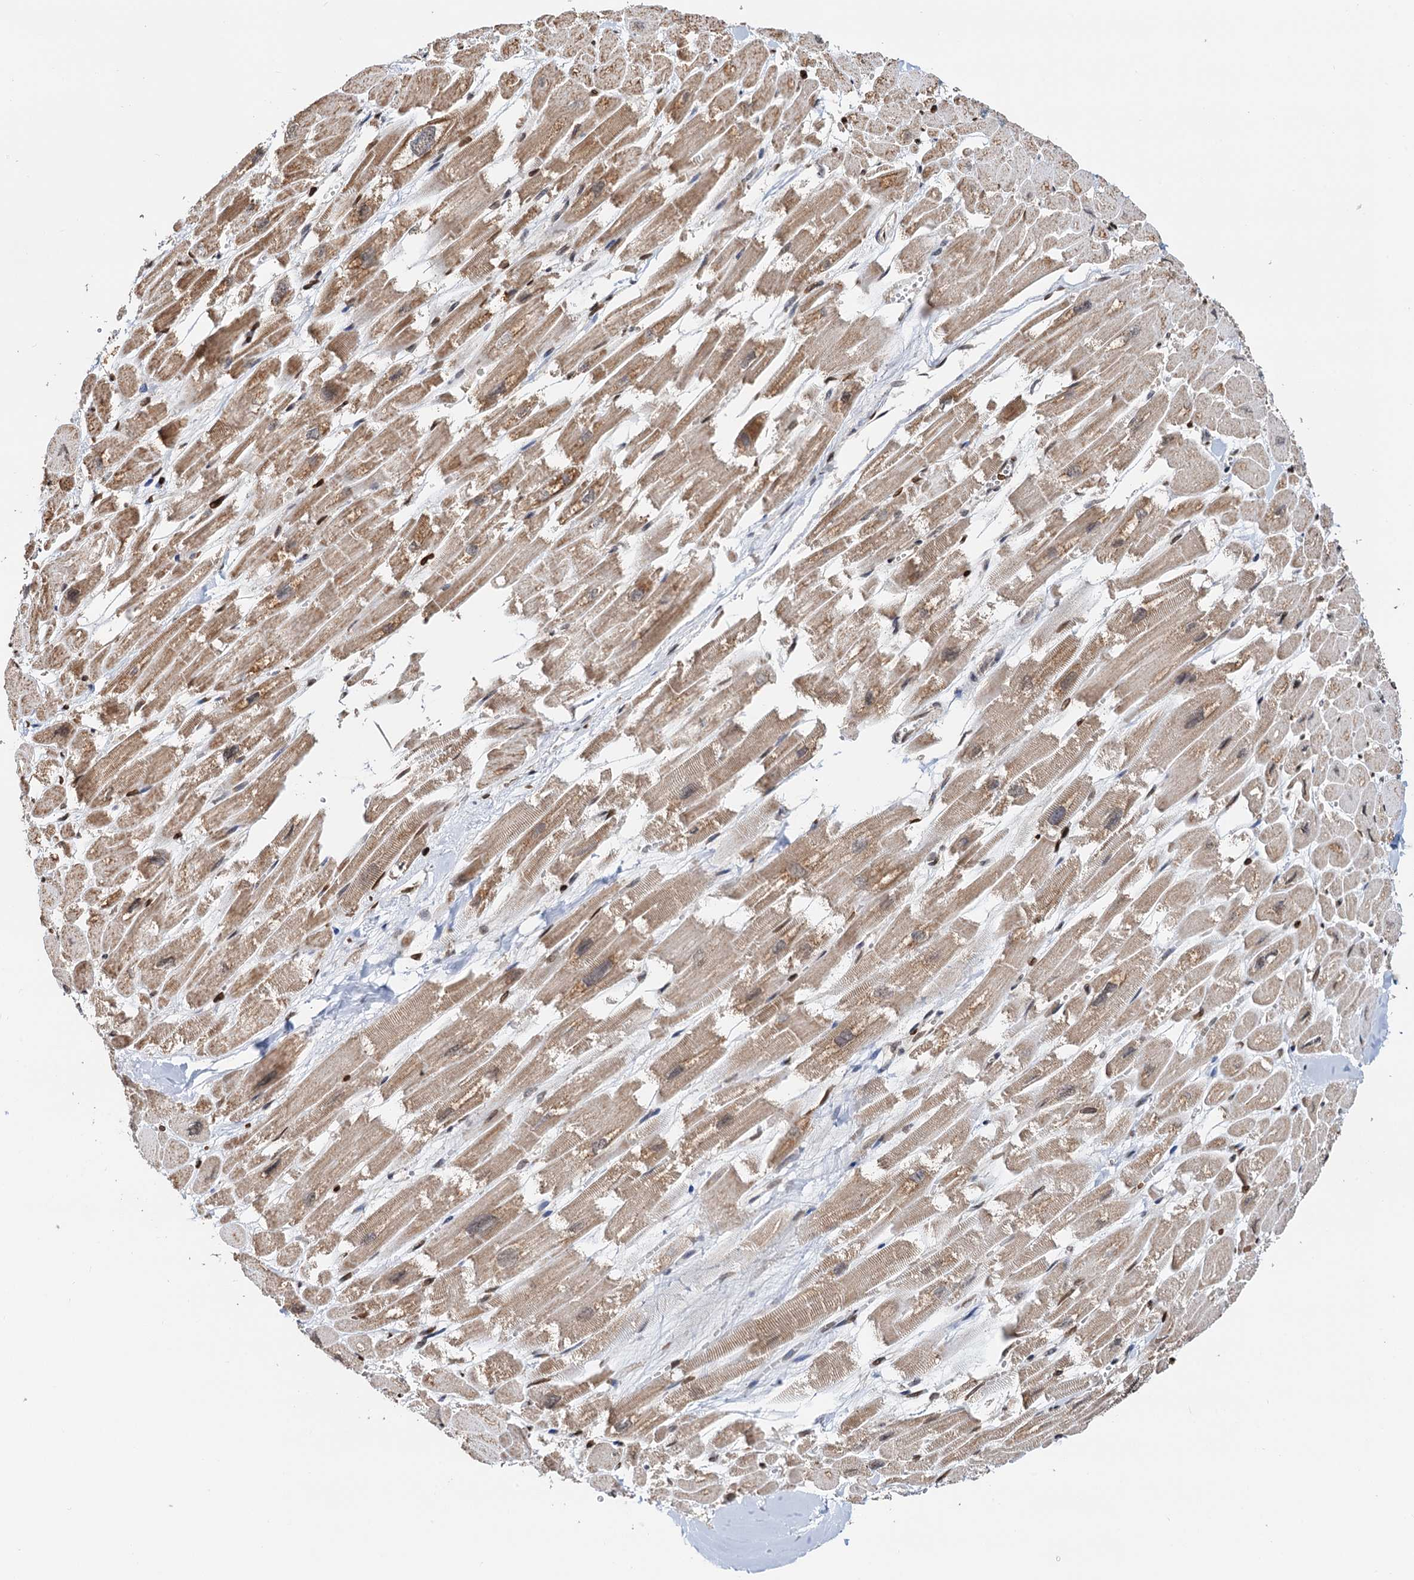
{"staining": {"intensity": "moderate", "quantity": "25%-75%", "location": "cytoplasmic/membranous,nuclear"}, "tissue": "heart muscle", "cell_type": "Cardiomyocytes", "image_type": "normal", "snomed": [{"axis": "morphology", "description": "Normal tissue, NOS"}, {"axis": "topography", "description": "Heart"}], "caption": "Immunohistochemical staining of normal human heart muscle displays medium levels of moderate cytoplasmic/membranous,nuclear staining in about 25%-75% of cardiomyocytes. (DAB IHC, brown staining for protein, blue staining for nuclei).", "gene": "ZC3H13", "patient": {"sex": "male", "age": 54}}